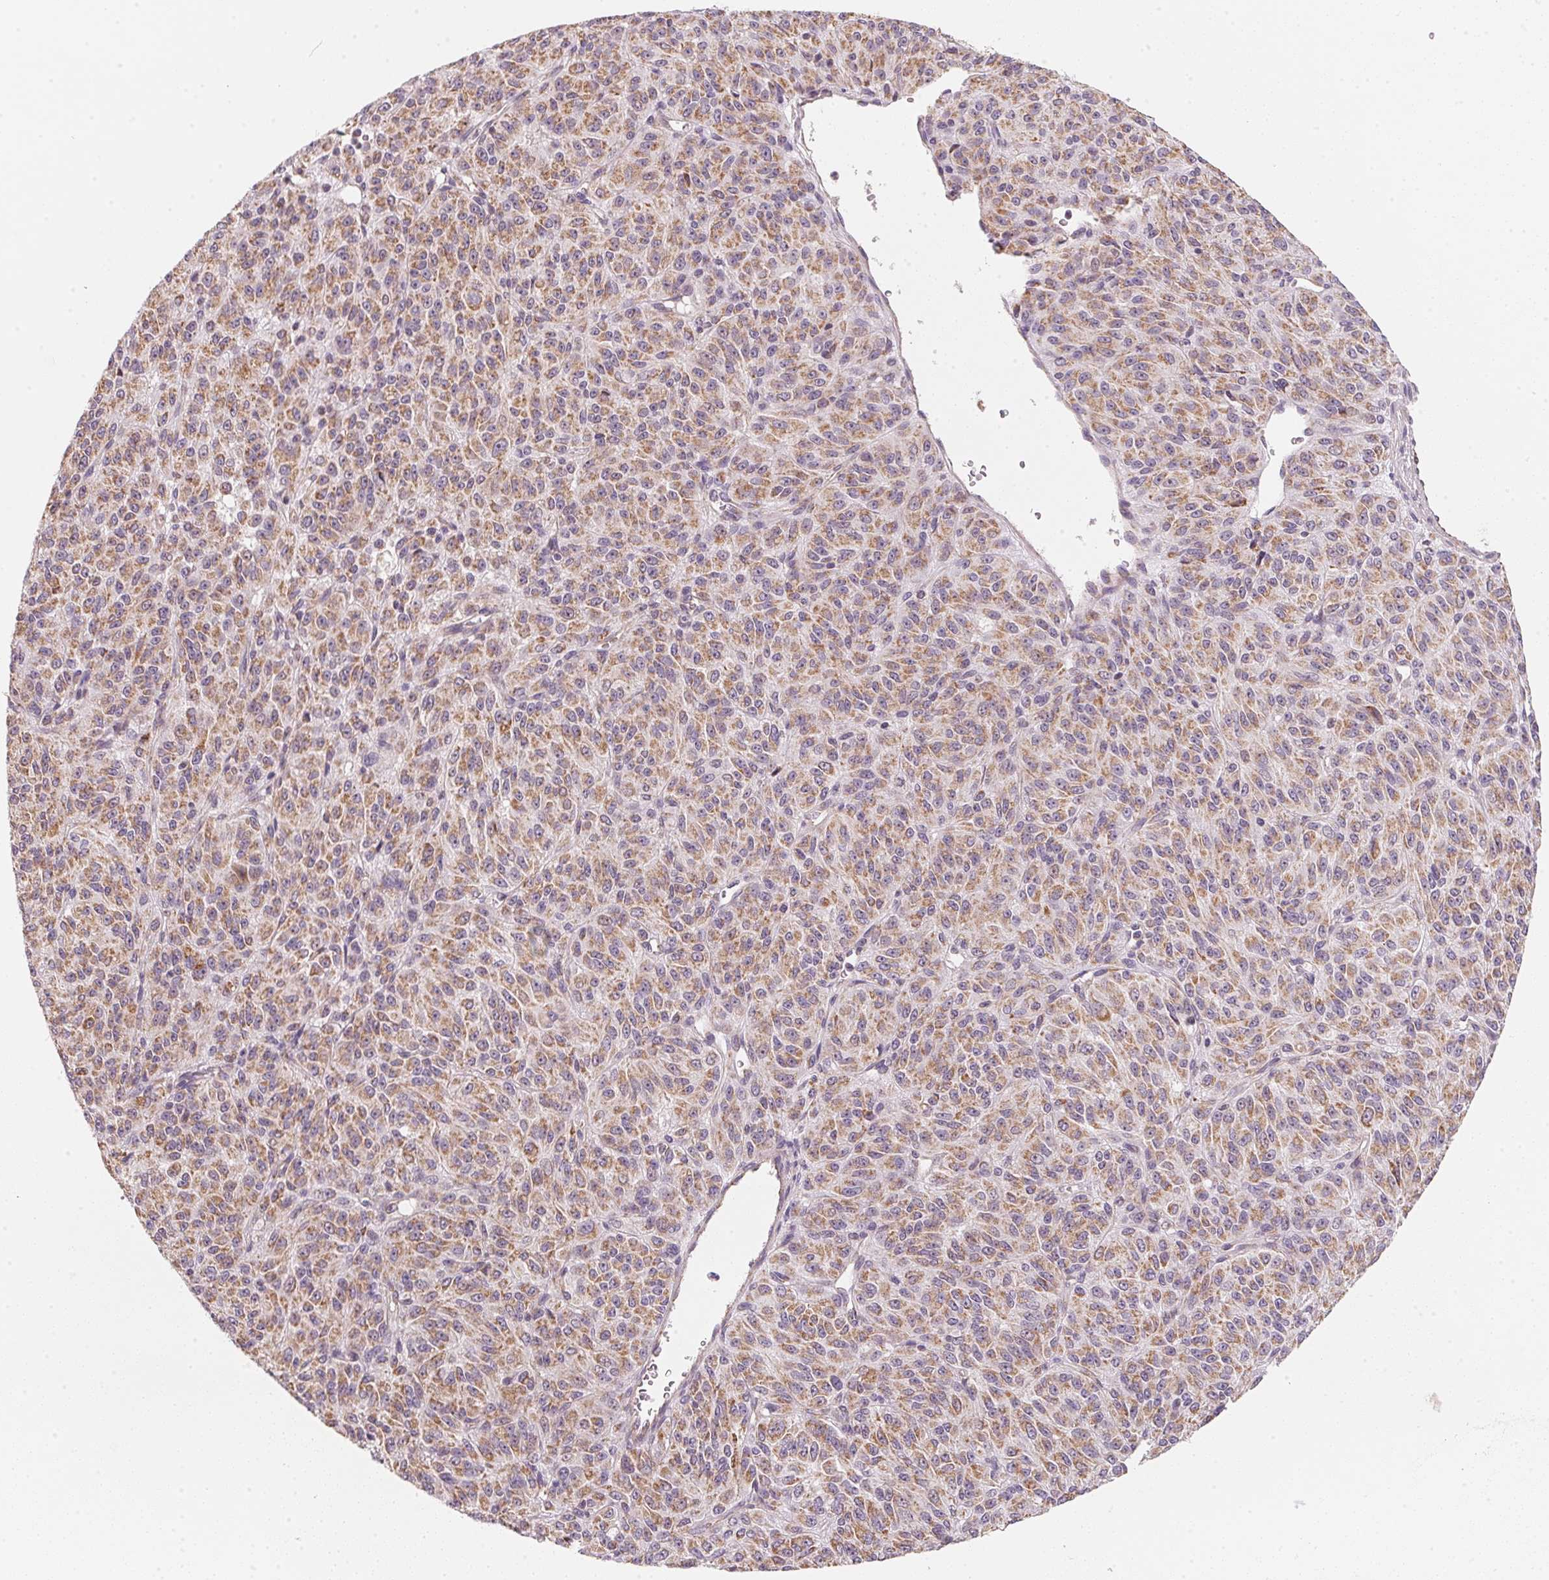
{"staining": {"intensity": "moderate", "quantity": ">75%", "location": "cytoplasmic/membranous"}, "tissue": "melanoma", "cell_type": "Tumor cells", "image_type": "cancer", "snomed": [{"axis": "morphology", "description": "Malignant melanoma, Metastatic site"}, {"axis": "topography", "description": "Brain"}], "caption": "Brown immunohistochemical staining in human malignant melanoma (metastatic site) displays moderate cytoplasmic/membranous staining in about >75% of tumor cells. (Brightfield microscopy of DAB IHC at high magnification).", "gene": "COQ7", "patient": {"sex": "female", "age": 56}}